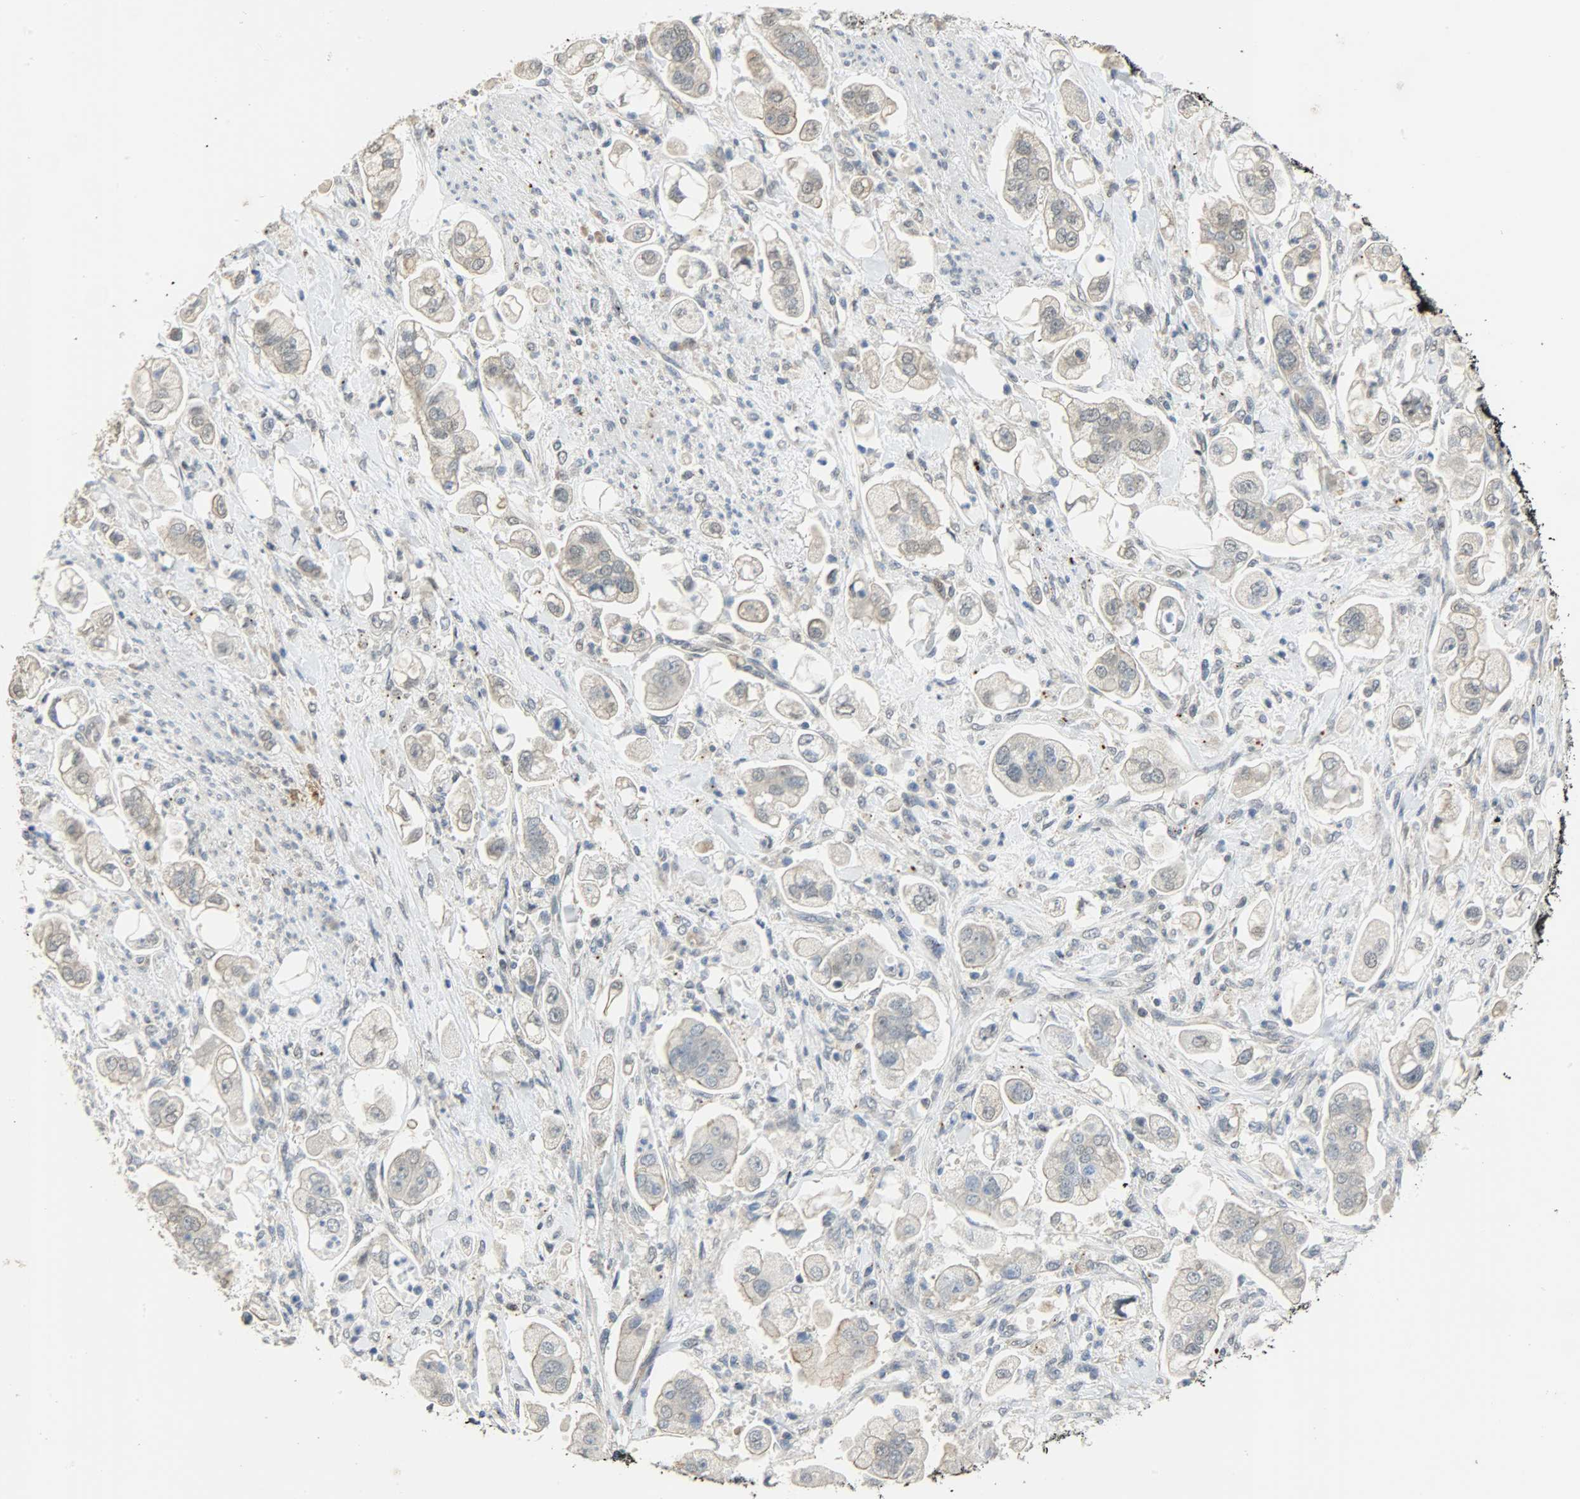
{"staining": {"intensity": "weak", "quantity": "25%-75%", "location": "cytoplasmic/membranous"}, "tissue": "stomach cancer", "cell_type": "Tumor cells", "image_type": "cancer", "snomed": [{"axis": "morphology", "description": "Adenocarcinoma, NOS"}, {"axis": "topography", "description": "Stomach"}], "caption": "A brown stain labels weak cytoplasmic/membranous expression of a protein in human stomach cancer tumor cells.", "gene": "GIT2", "patient": {"sex": "male", "age": 62}}